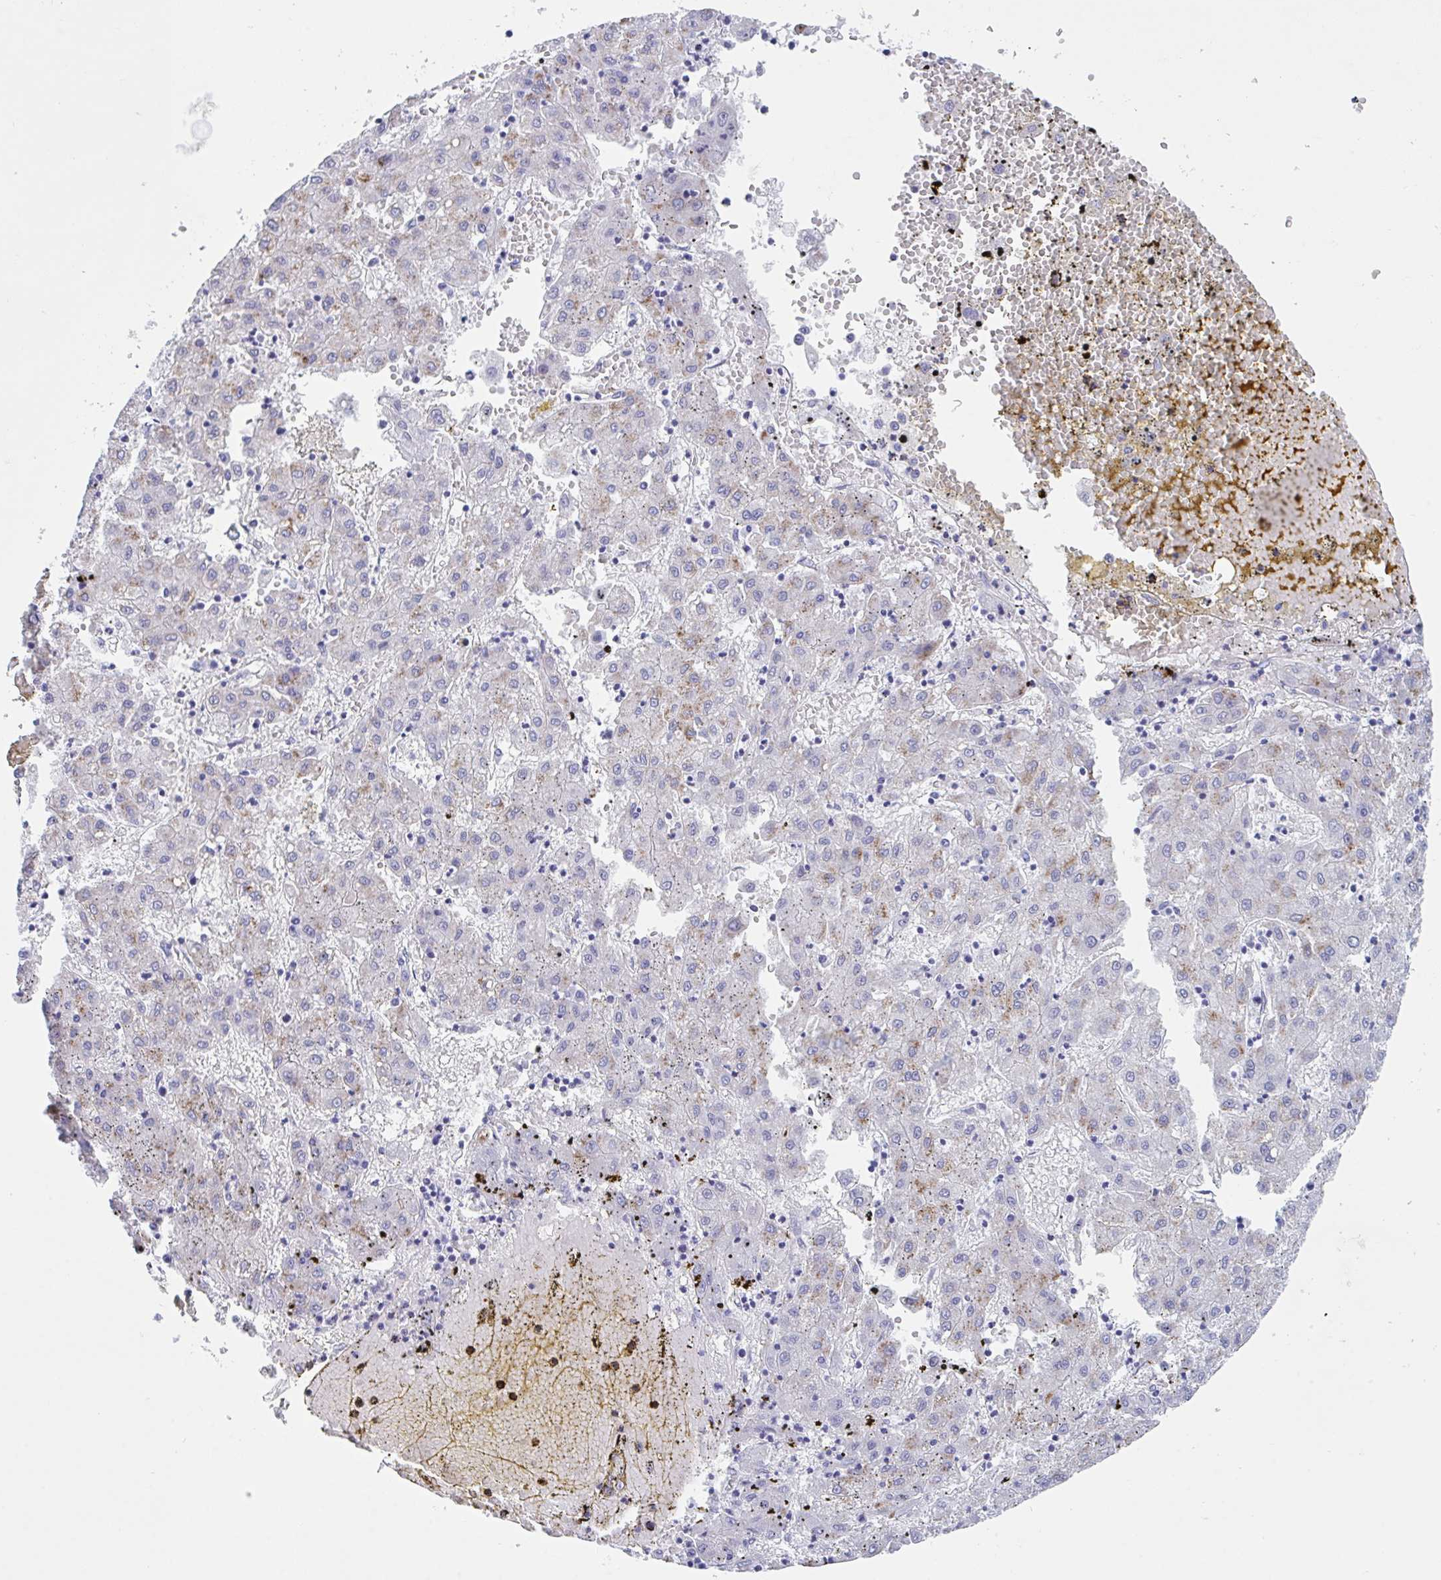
{"staining": {"intensity": "weak", "quantity": "25%-75%", "location": "cytoplasmic/membranous"}, "tissue": "liver cancer", "cell_type": "Tumor cells", "image_type": "cancer", "snomed": [{"axis": "morphology", "description": "Carcinoma, Hepatocellular, NOS"}, {"axis": "topography", "description": "Liver"}], "caption": "Immunohistochemical staining of hepatocellular carcinoma (liver) shows weak cytoplasmic/membranous protein positivity in about 25%-75% of tumor cells. (brown staining indicates protein expression, while blue staining denotes nuclei).", "gene": "TTC30B", "patient": {"sex": "male", "age": 72}}